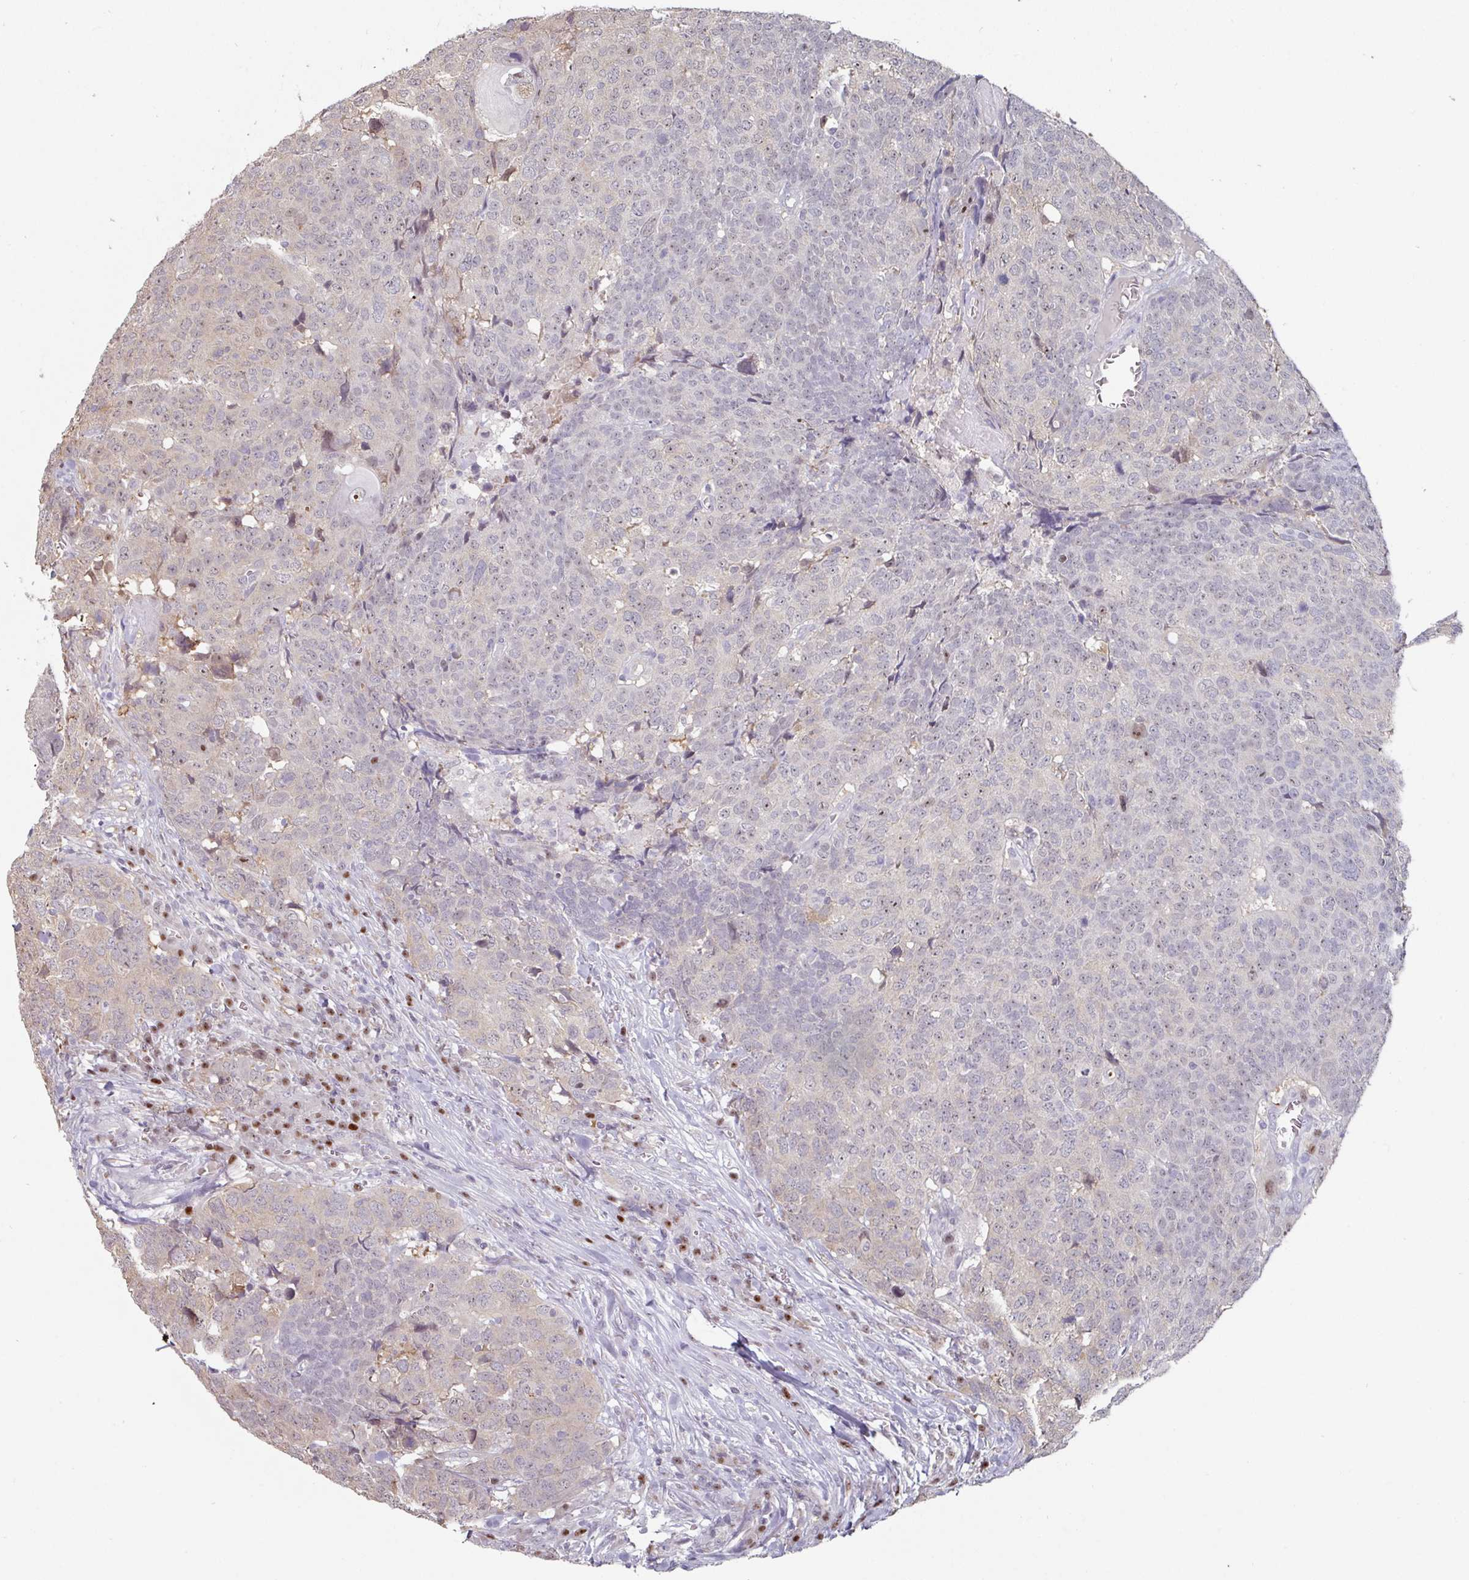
{"staining": {"intensity": "weak", "quantity": "<25%", "location": "nuclear"}, "tissue": "head and neck cancer", "cell_type": "Tumor cells", "image_type": "cancer", "snomed": [{"axis": "morphology", "description": "Squamous cell carcinoma, NOS"}, {"axis": "topography", "description": "Head-Neck"}], "caption": "Immunohistochemistry (IHC) micrograph of human squamous cell carcinoma (head and neck) stained for a protein (brown), which exhibits no expression in tumor cells.", "gene": "ZBTB6", "patient": {"sex": "male", "age": 66}}